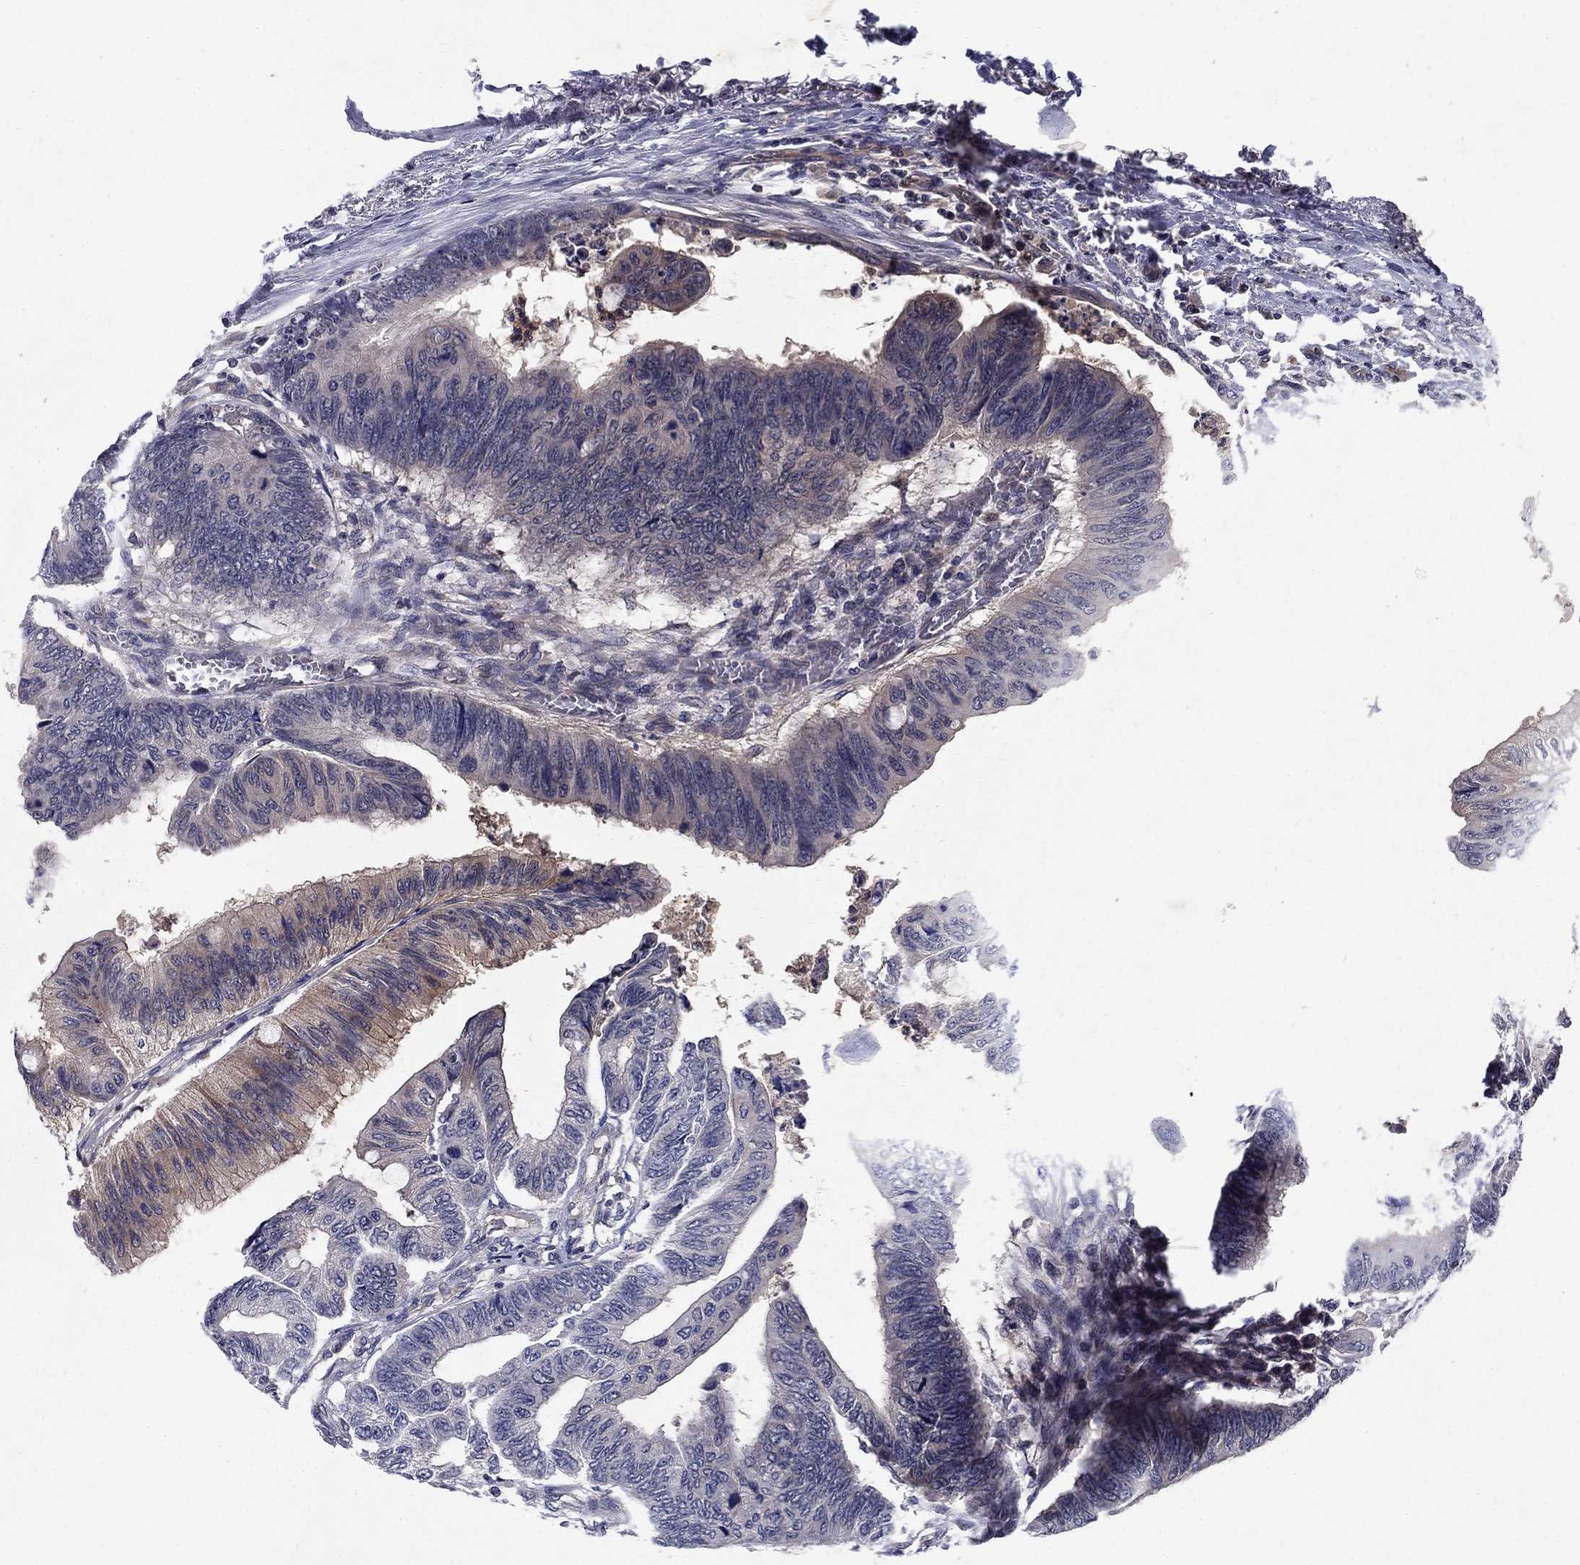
{"staining": {"intensity": "negative", "quantity": "none", "location": "none"}, "tissue": "colorectal cancer", "cell_type": "Tumor cells", "image_type": "cancer", "snomed": [{"axis": "morphology", "description": "Normal tissue, NOS"}, {"axis": "morphology", "description": "Adenocarcinoma, NOS"}, {"axis": "topography", "description": "Rectum"}, {"axis": "topography", "description": "Peripheral nerve tissue"}], "caption": "This is an immunohistochemistry histopathology image of colorectal adenocarcinoma. There is no expression in tumor cells.", "gene": "GLTP", "patient": {"sex": "male", "age": 92}}